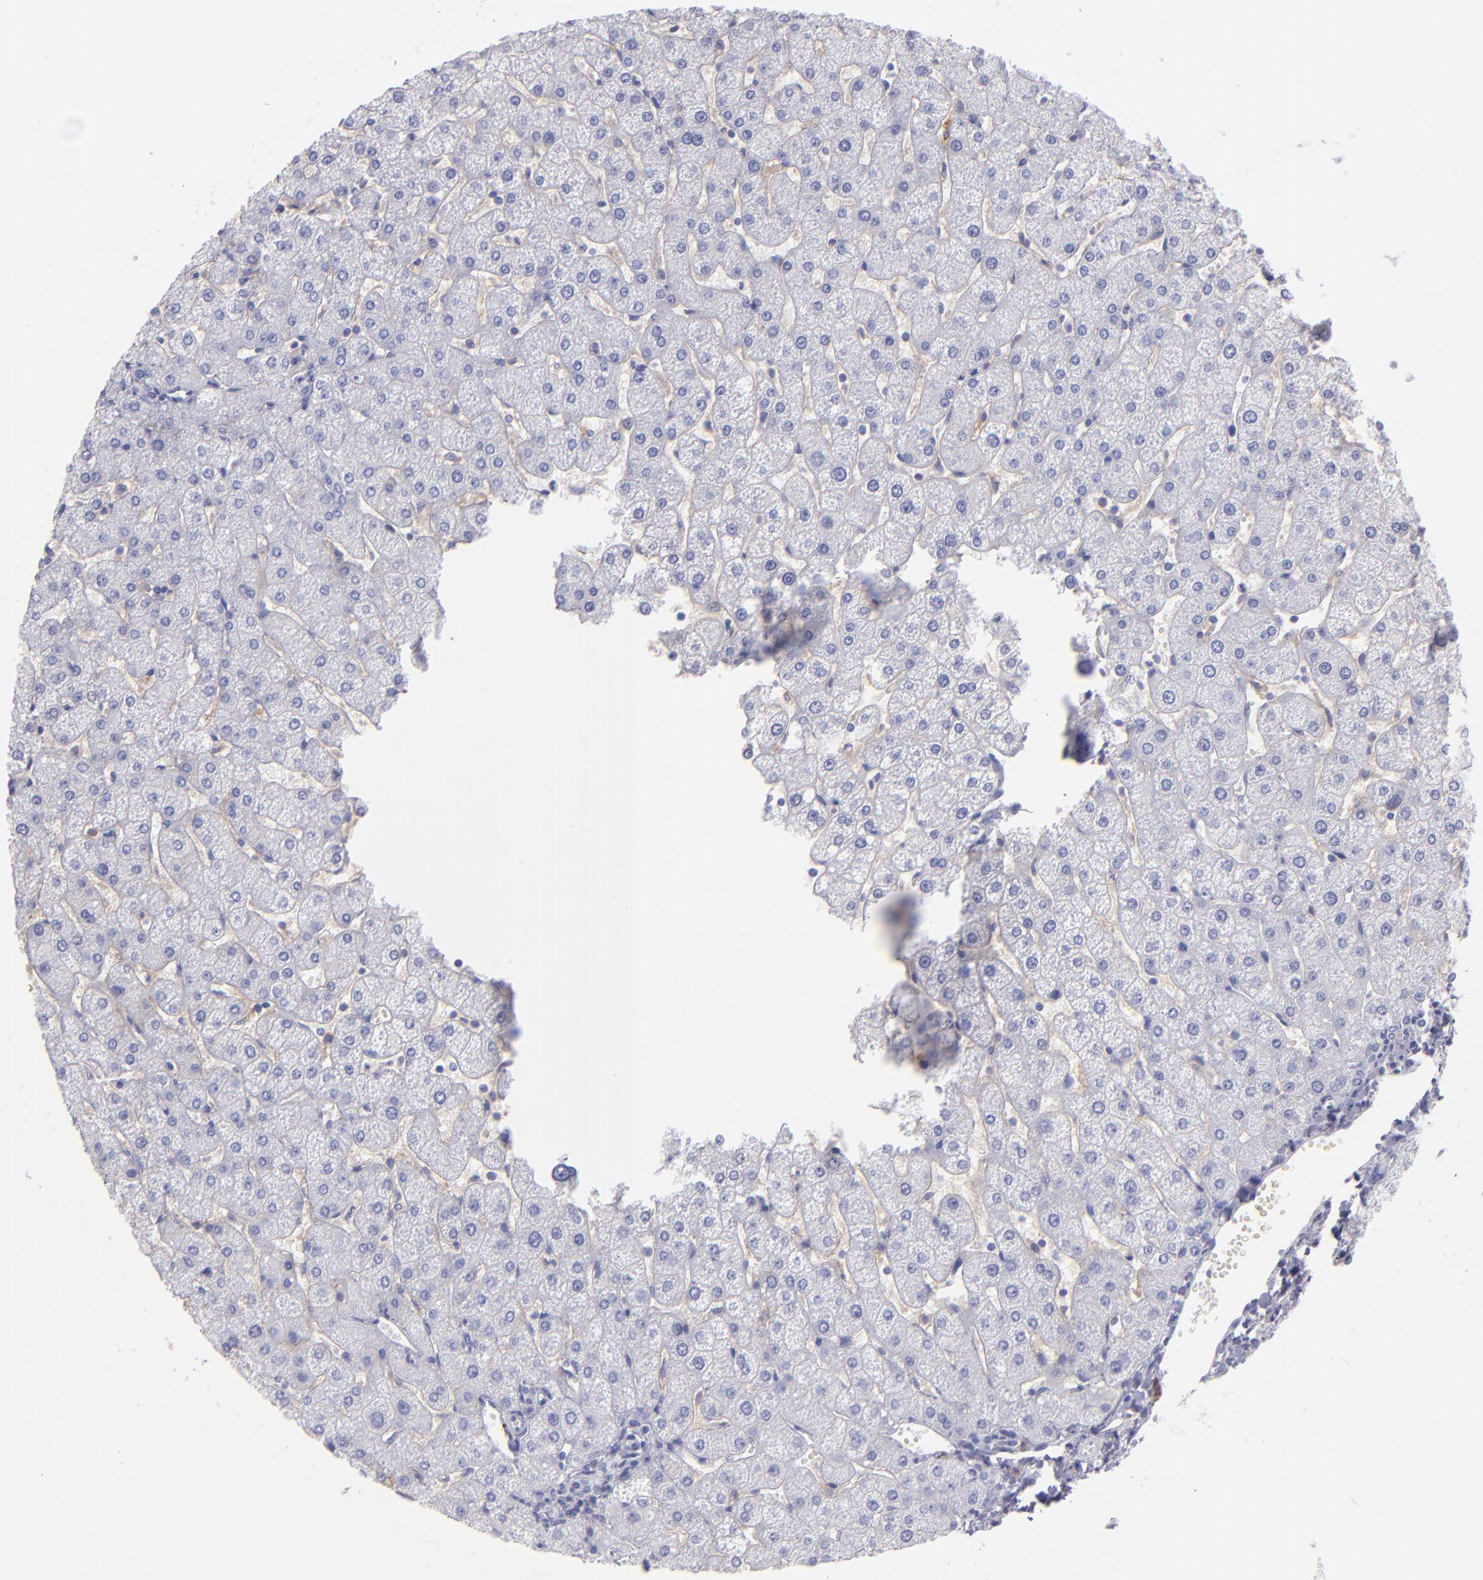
{"staining": {"intensity": "negative", "quantity": "none", "location": "none"}, "tissue": "liver", "cell_type": "Cholangiocytes", "image_type": "normal", "snomed": [{"axis": "morphology", "description": "Normal tissue, NOS"}, {"axis": "topography", "description": "Liver"}], "caption": "High magnification brightfield microscopy of unremarkable liver stained with DAB (3,3'-diaminobenzidine) (brown) and counterstained with hematoxylin (blue): cholangiocytes show no significant staining. (Stains: DAB (3,3'-diaminobenzidine) immunohistochemistry with hematoxylin counter stain, Microscopy: brightfield microscopy at high magnification).", "gene": "CD82", "patient": {"sex": "male", "age": 67}}